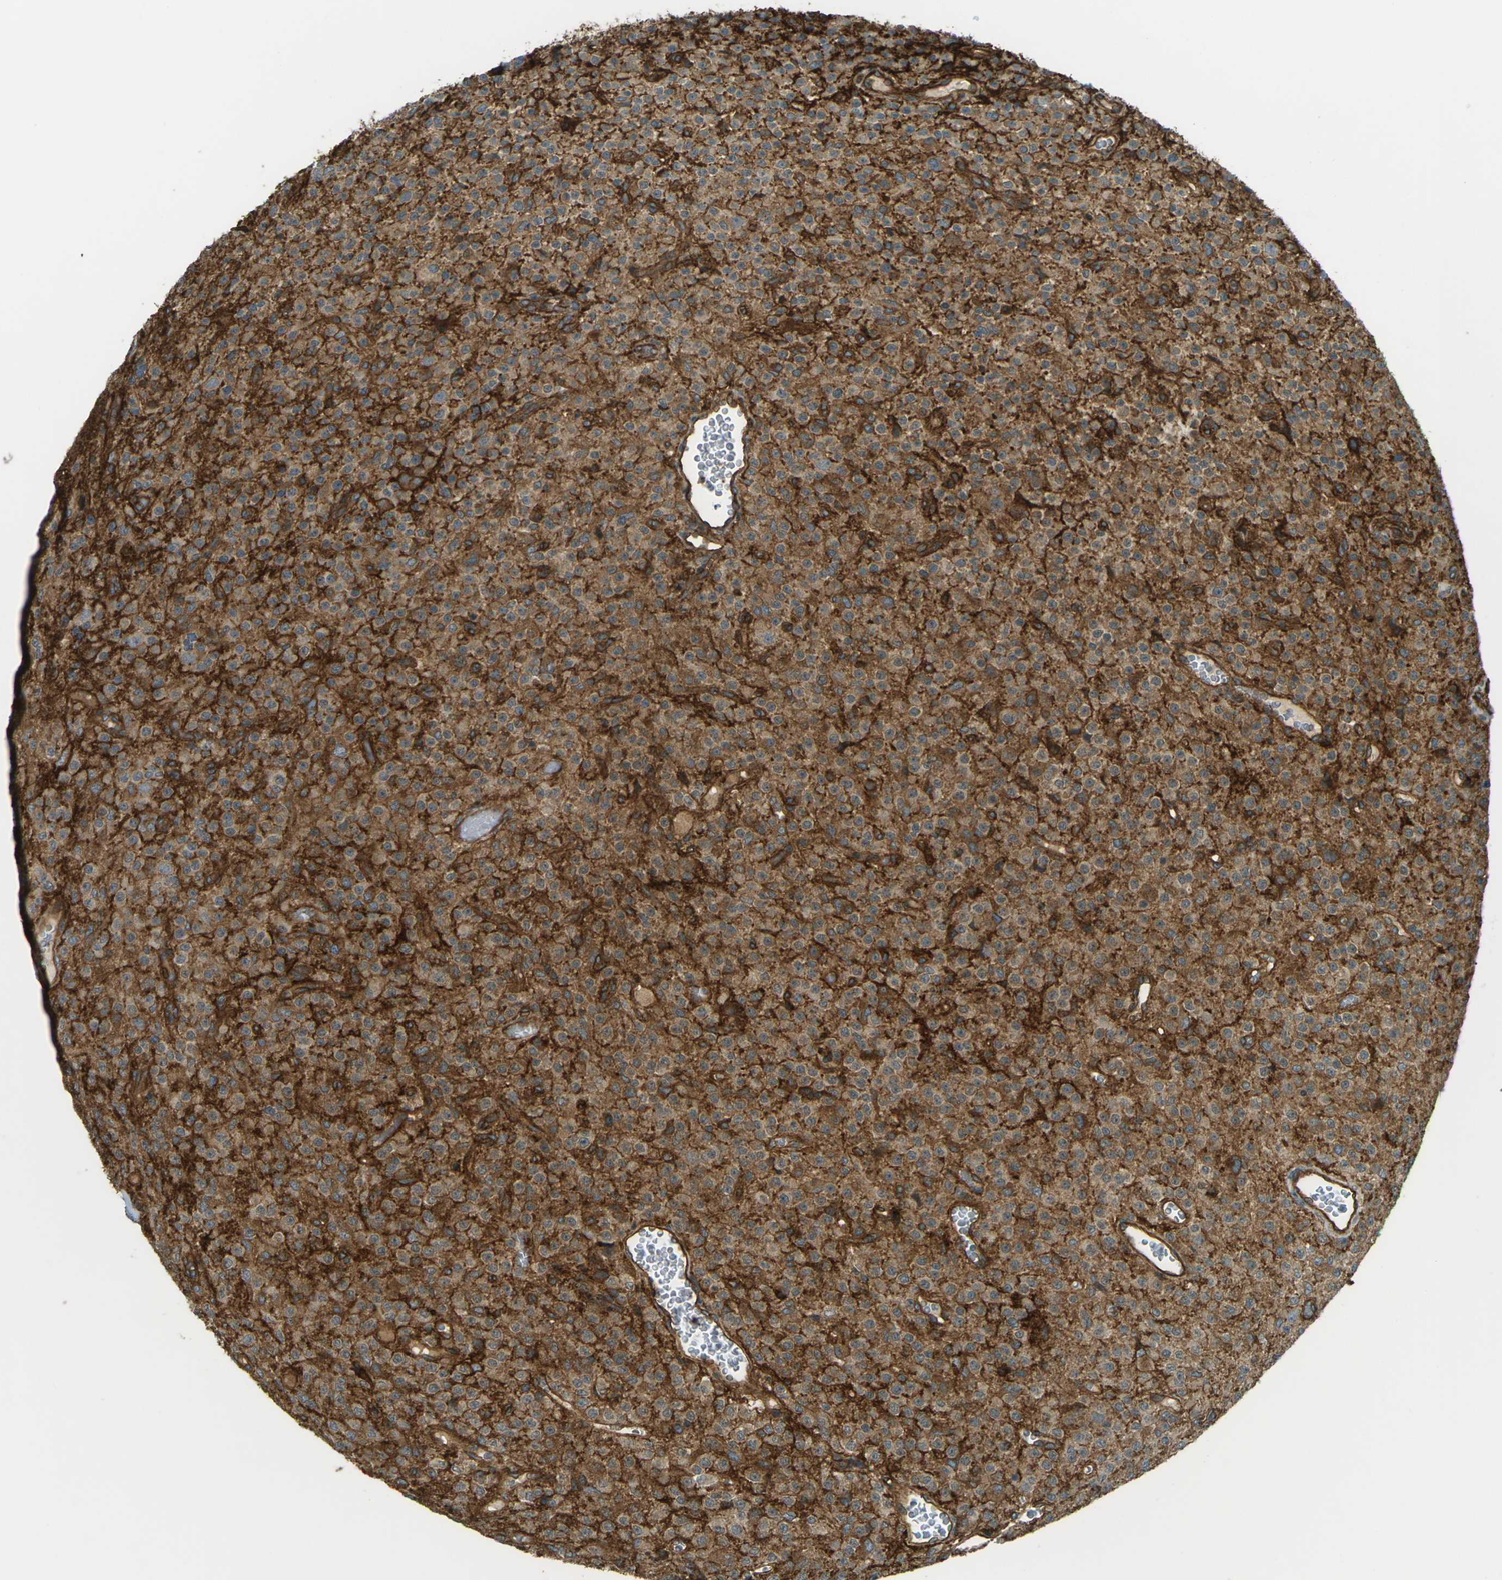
{"staining": {"intensity": "strong", "quantity": ">75%", "location": "cytoplasmic/membranous"}, "tissue": "glioma", "cell_type": "Tumor cells", "image_type": "cancer", "snomed": [{"axis": "morphology", "description": "Glioma, malignant, Low grade"}, {"axis": "topography", "description": "Brain"}], "caption": "Strong cytoplasmic/membranous protein expression is present in approximately >75% of tumor cells in glioma.", "gene": "S1PR1", "patient": {"sex": "male", "age": 38}}